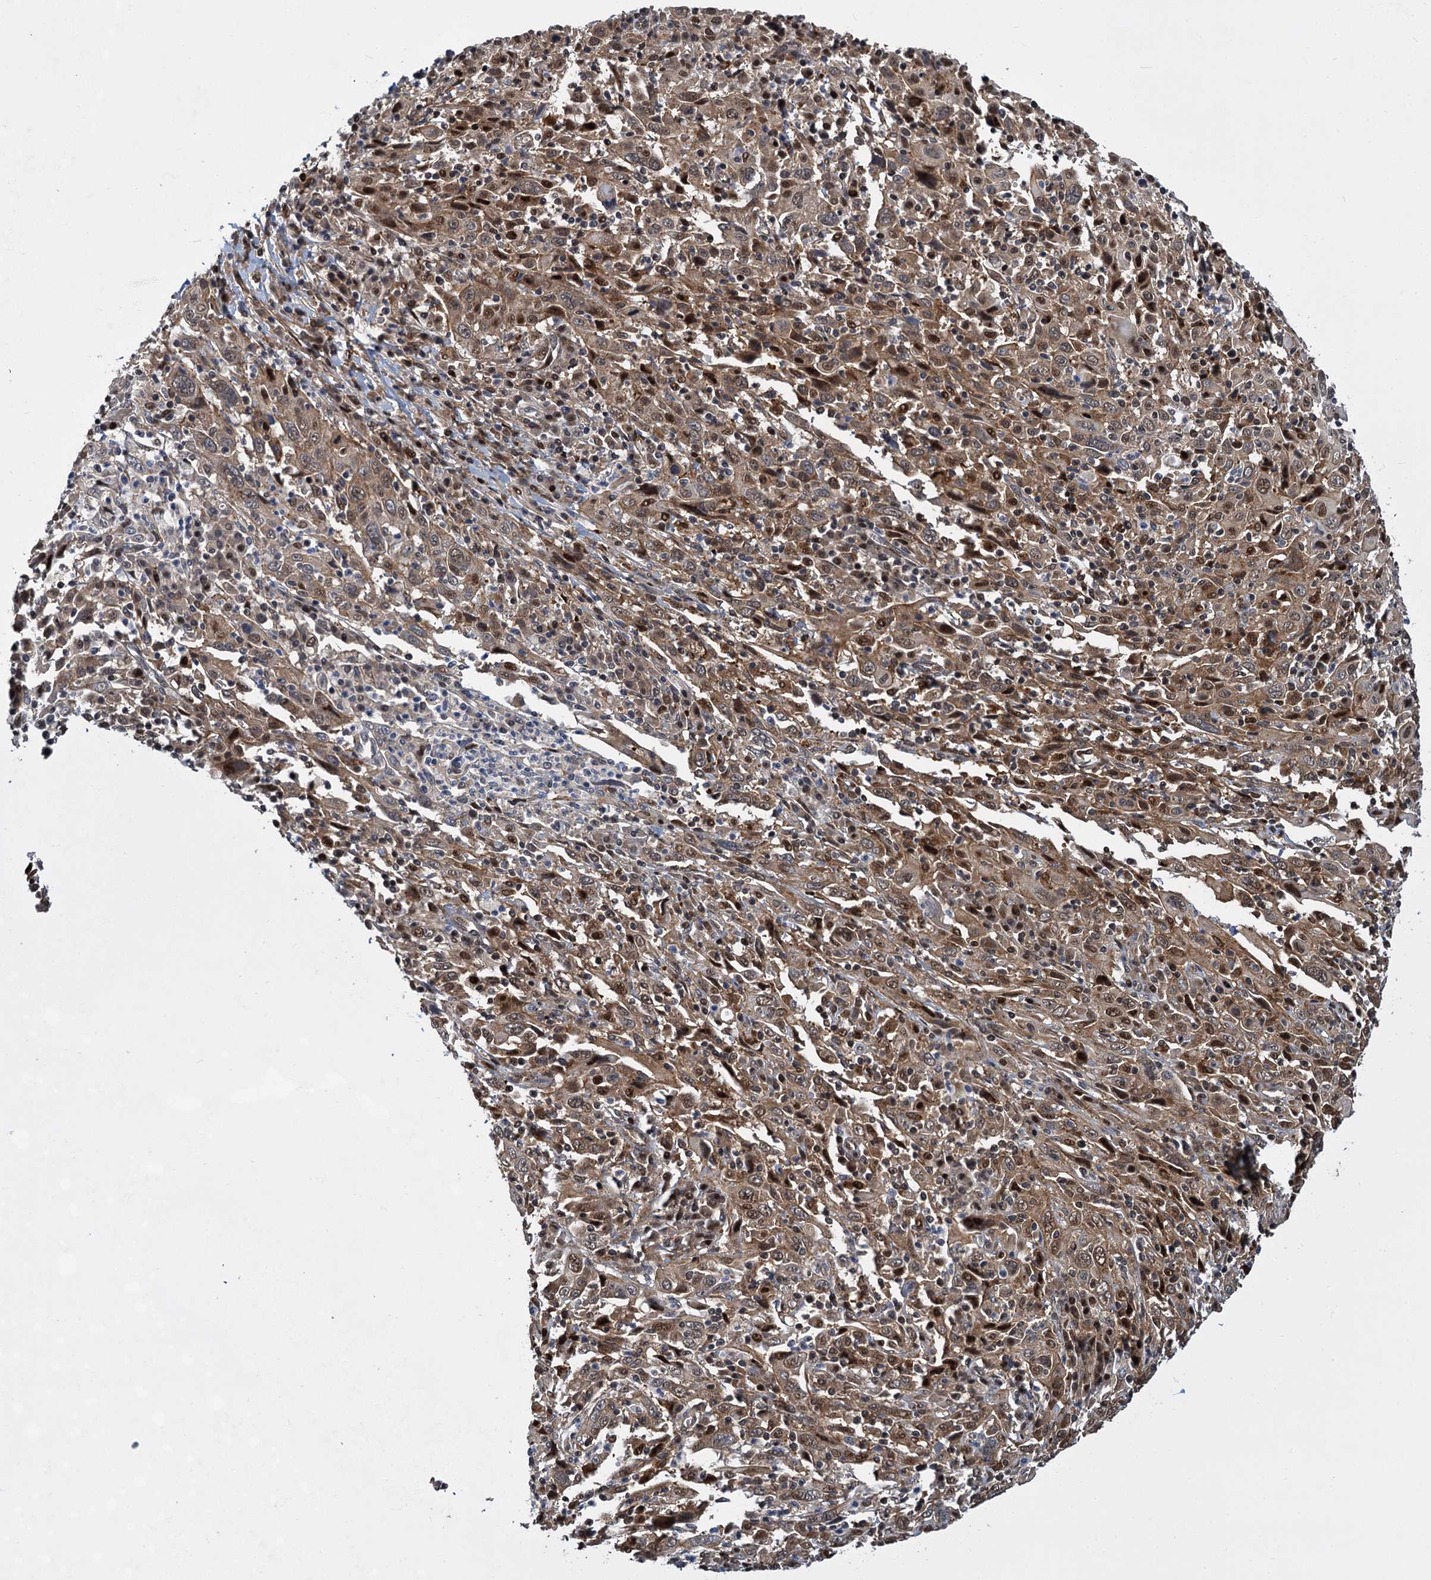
{"staining": {"intensity": "moderate", "quantity": ">75%", "location": "cytoplasmic/membranous,nuclear"}, "tissue": "cervical cancer", "cell_type": "Tumor cells", "image_type": "cancer", "snomed": [{"axis": "morphology", "description": "Squamous cell carcinoma, NOS"}, {"axis": "topography", "description": "Cervix"}], "caption": "Brown immunohistochemical staining in cervical cancer (squamous cell carcinoma) displays moderate cytoplasmic/membranous and nuclear expression in approximately >75% of tumor cells.", "gene": "GPBP1", "patient": {"sex": "female", "age": 46}}